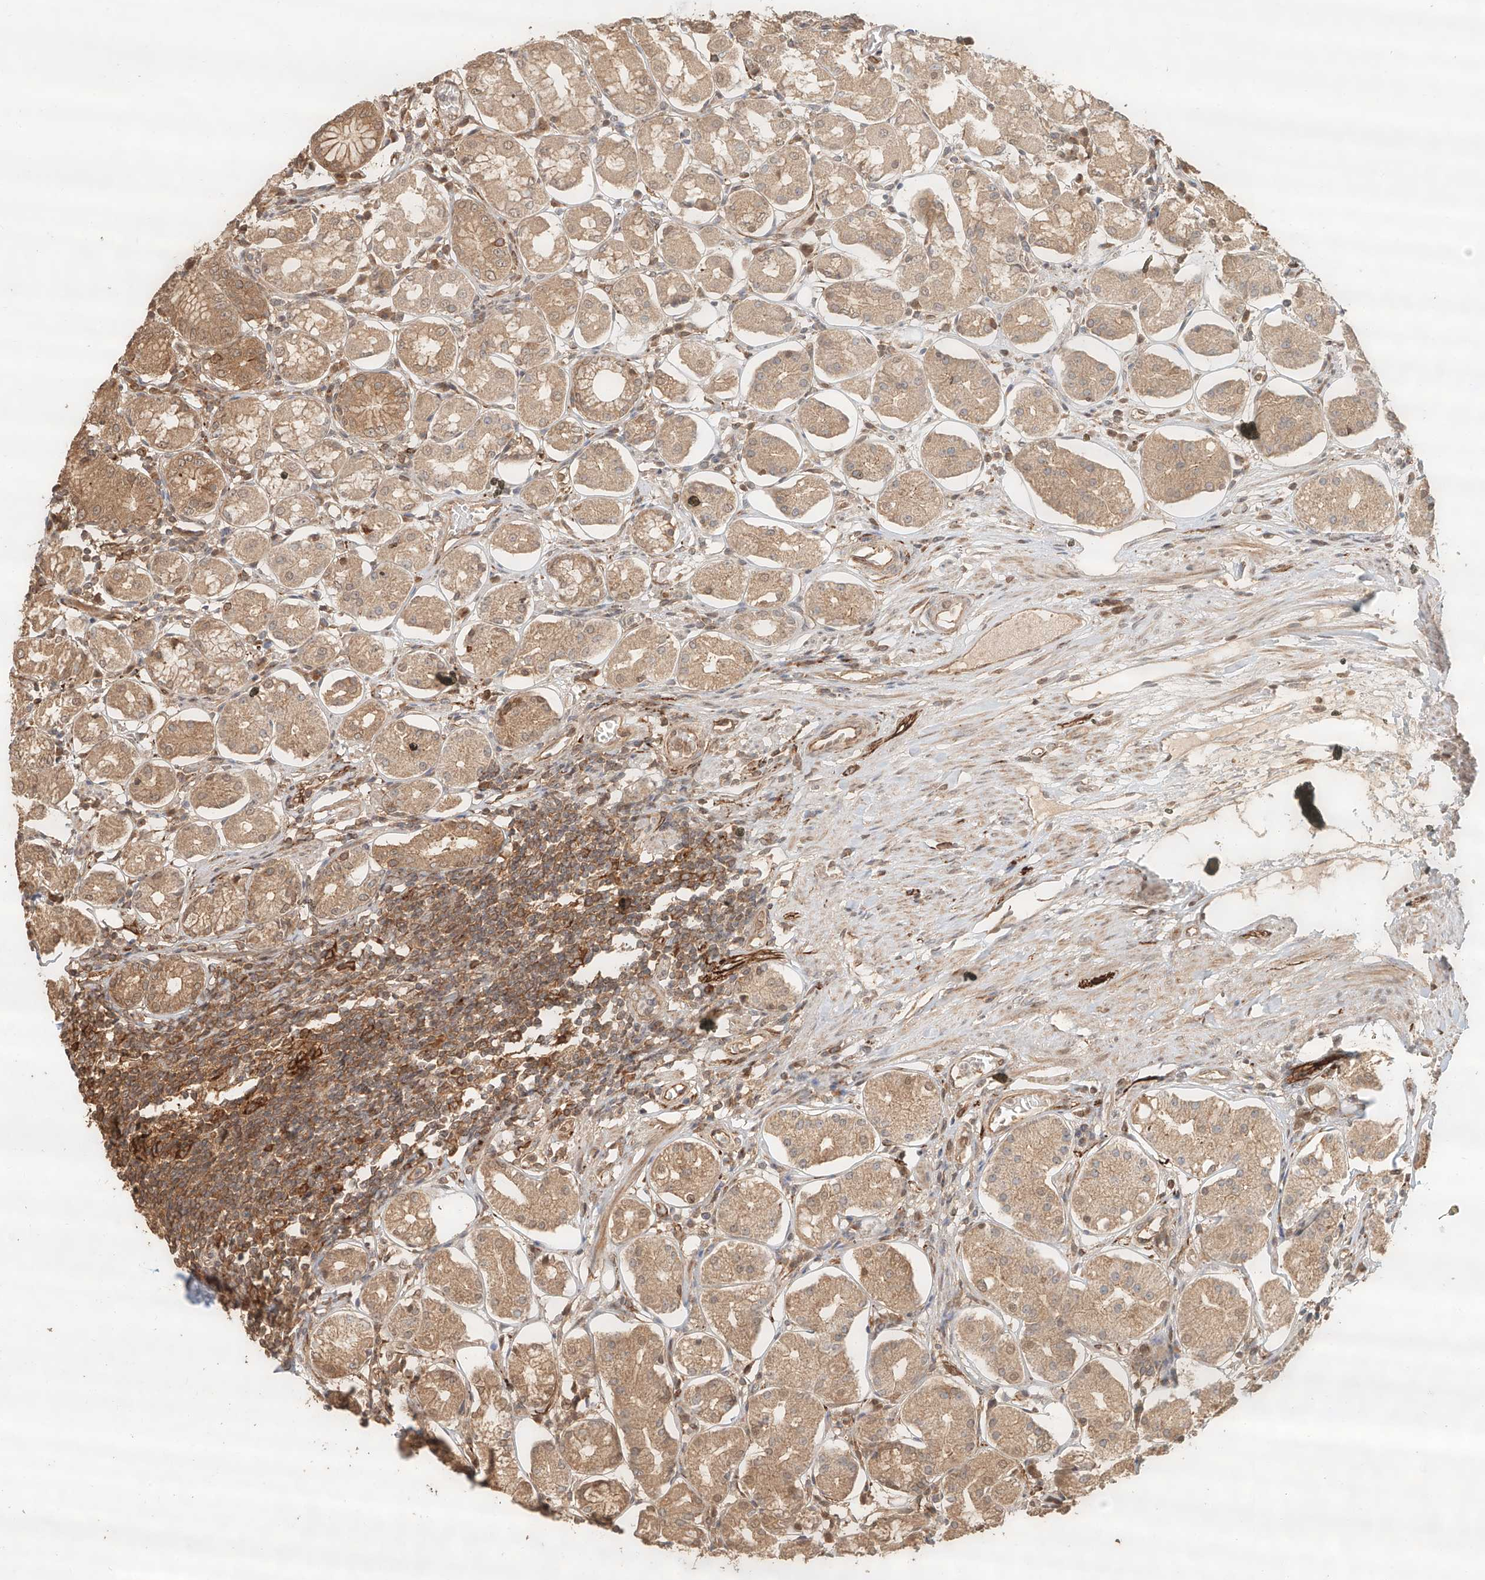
{"staining": {"intensity": "strong", "quantity": "25%-75%", "location": "cytoplasmic/membranous"}, "tissue": "stomach", "cell_type": "Glandular cells", "image_type": "normal", "snomed": [{"axis": "morphology", "description": "Normal tissue, NOS"}, {"axis": "topography", "description": "Stomach, lower"}], "caption": "Immunohistochemistry photomicrograph of normal human stomach stained for a protein (brown), which demonstrates high levels of strong cytoplasmic/membranous staining in about 25%-75% of glandular cells.", "gene": "NAP1L1", "patient": {"sex": "female", "age": 56}}